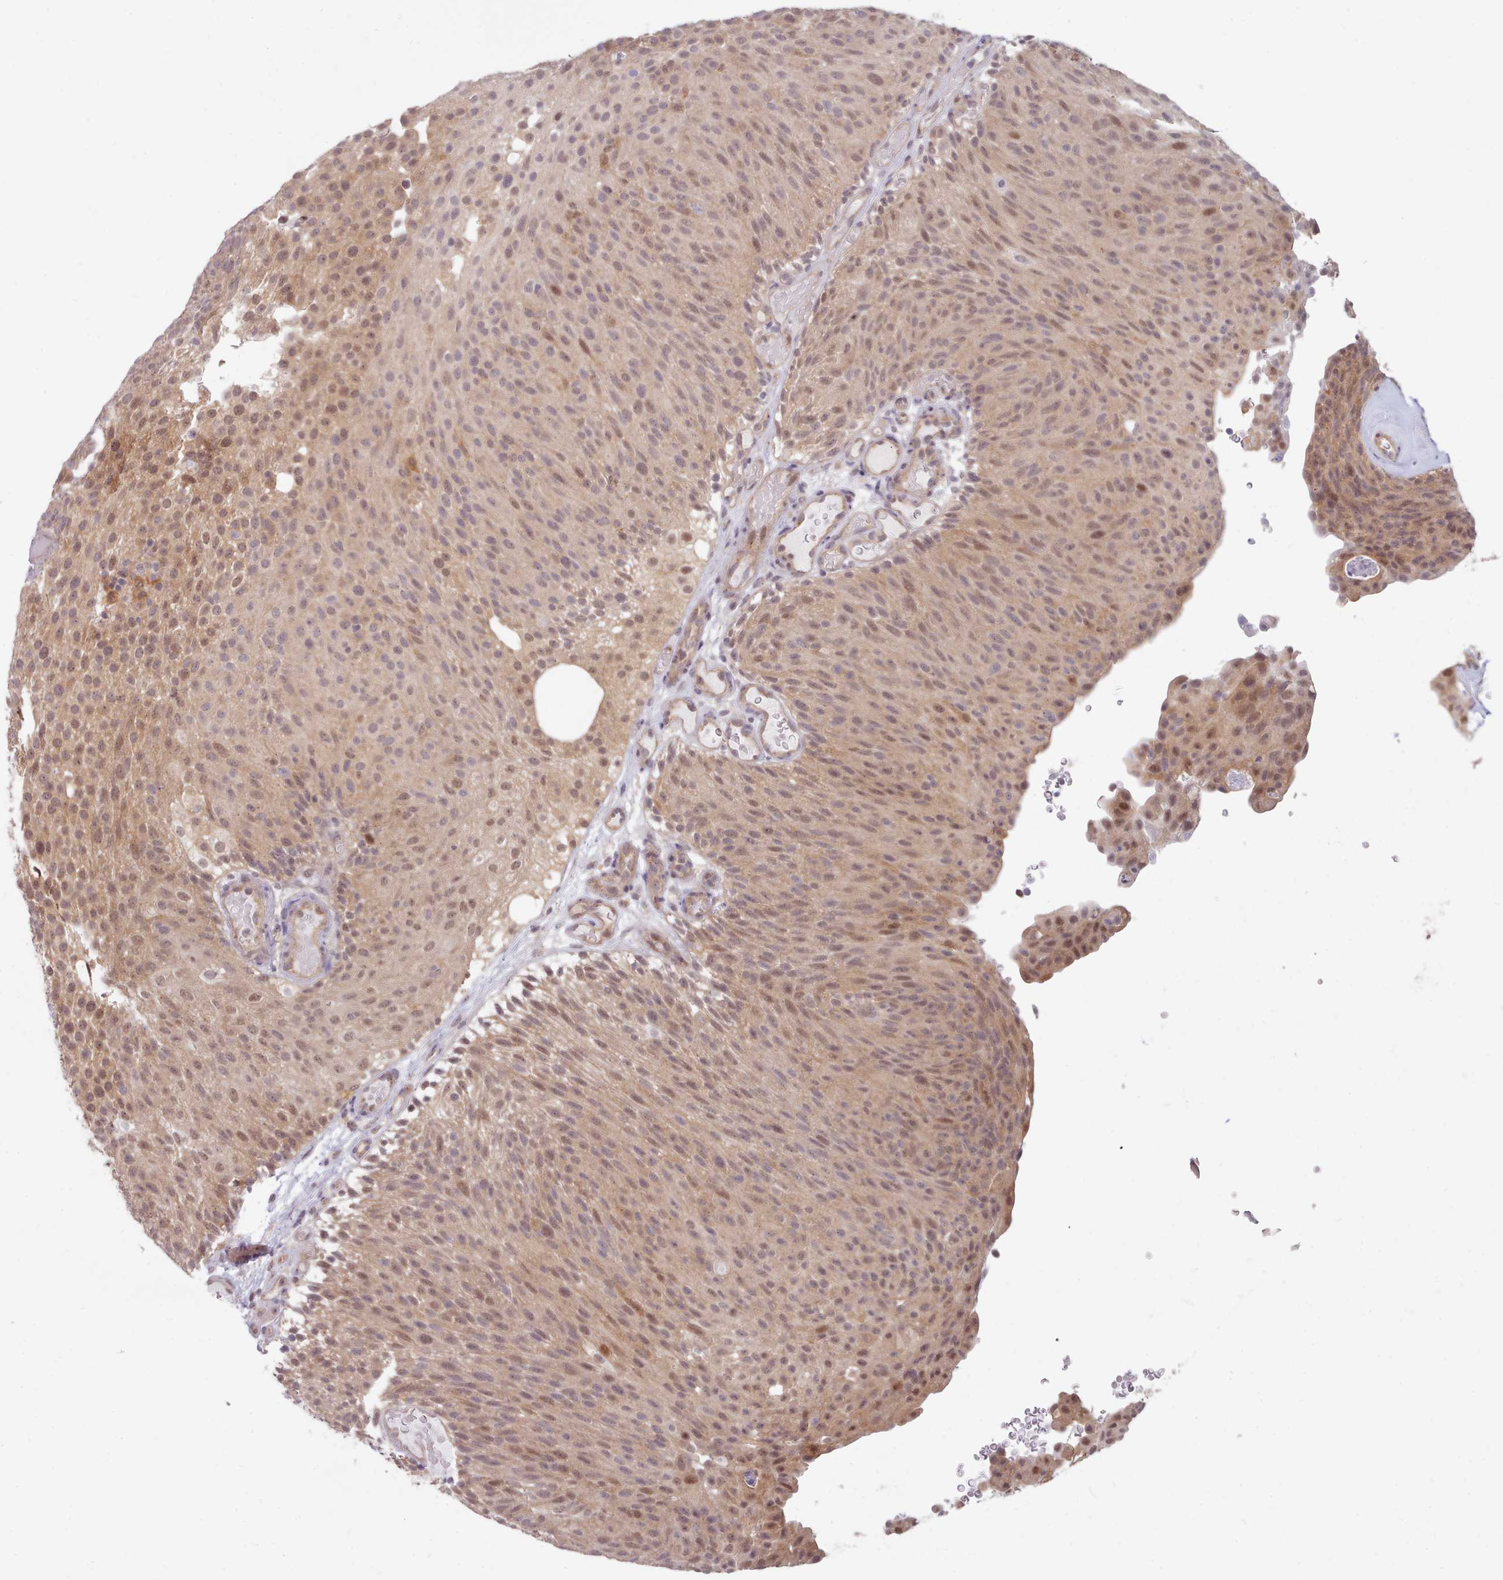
{"staining": {"intensity": "moderate", "quantity": ">75%", "location": "cytoplasmic/membranous,nuclear"}, "tissue": "urothelial cancer", "cell_type": "Tumor cells", "image_type": "cancer", "snomed": [{"axis": "morphology", "description": "Urothelial carcinoma, Low grade"}, {"axis": "topography", "description": "Urinary bladder"}], "caption": "Protein analysis of urothelial cancer tissue reveals moderate cytoplasmic/membranous and nuclear expression in approximately >75% of tumor cells.", "gene": "CES3", "patient": {"sex": "male", "age": 78}}